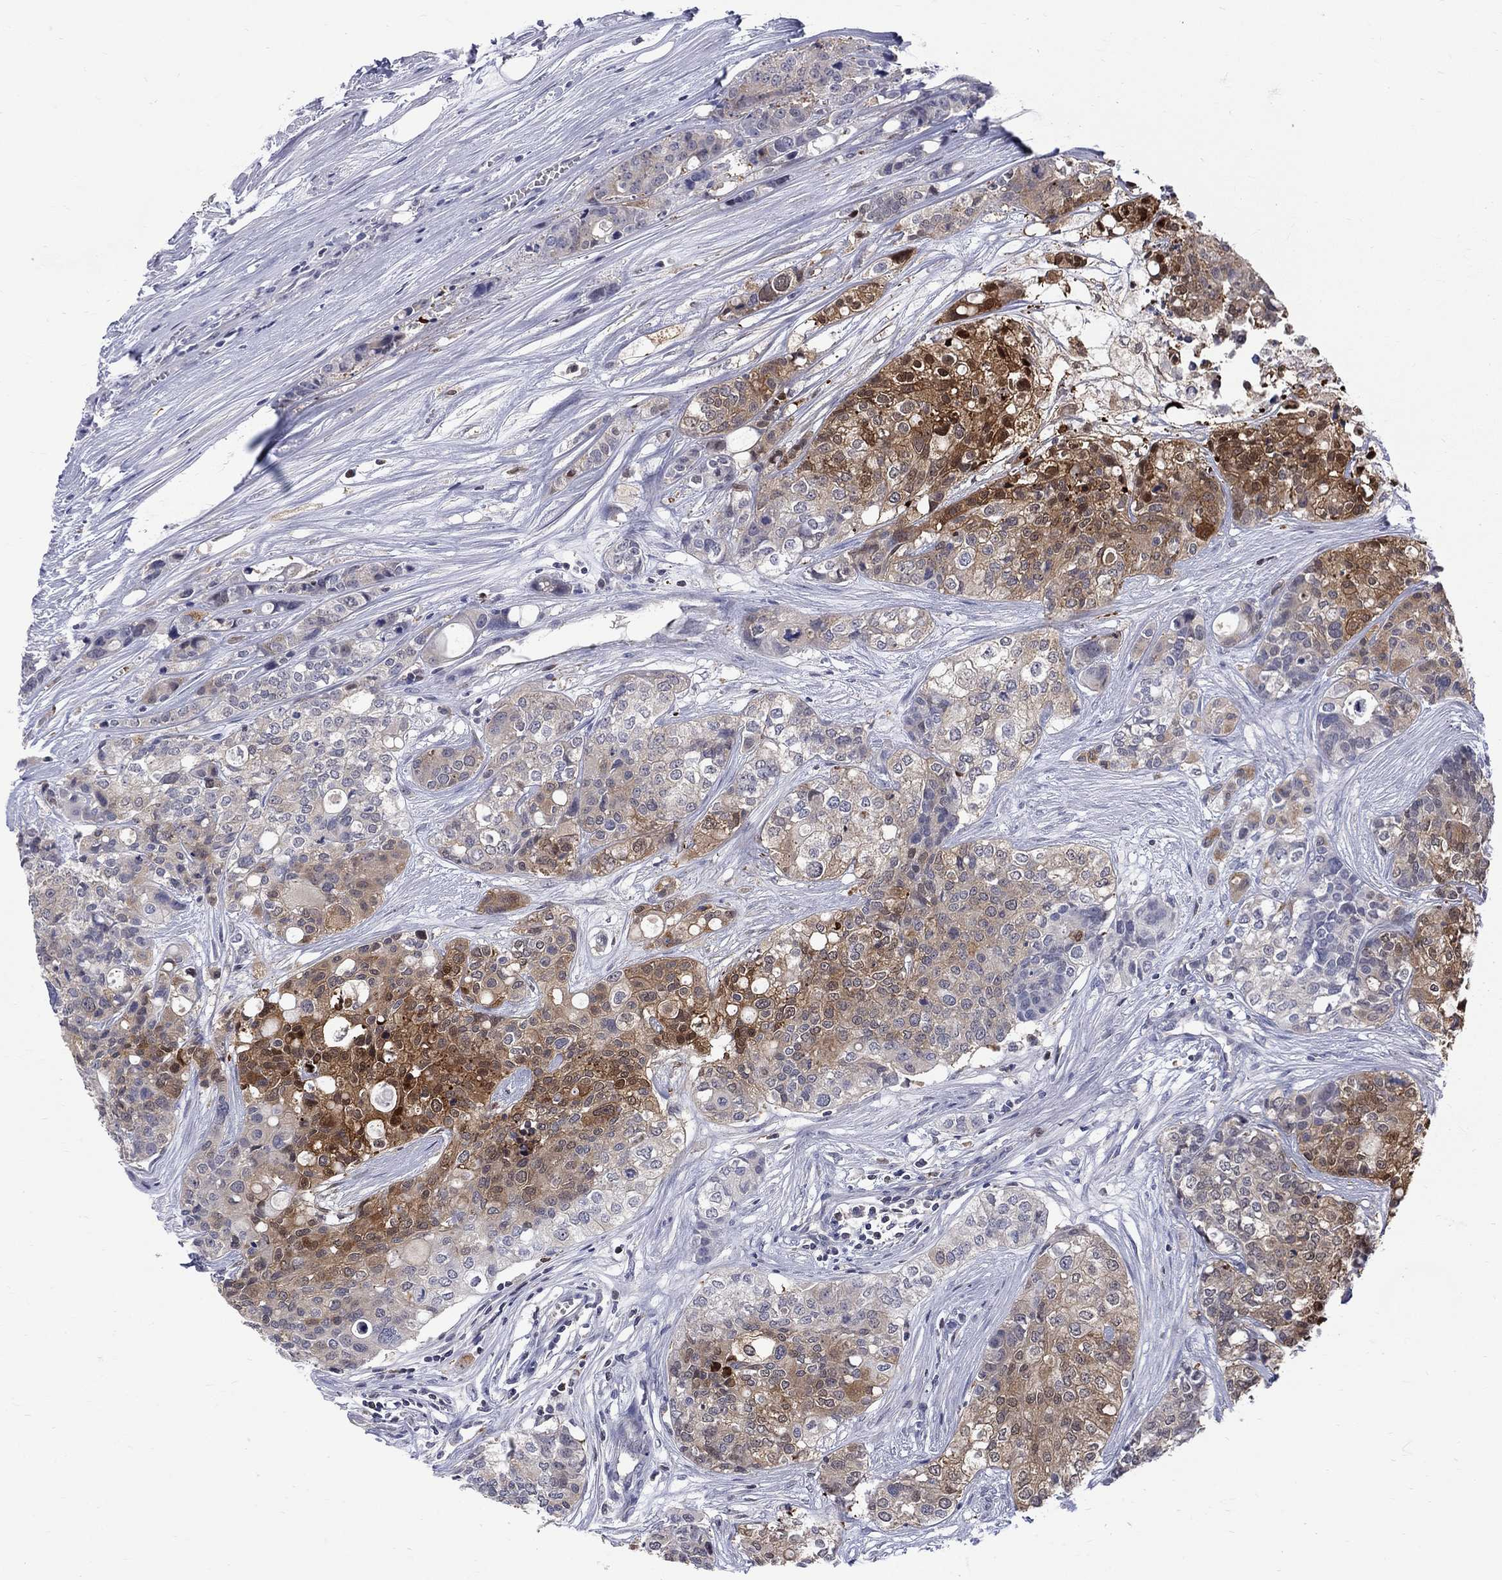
{"staining": {"intensity": "moderate", "quantity": "25%-75%", "location": "cytoplasmic/membranous"}, "tissue": "carcinoid", "cell_type": "Tumor cells", "image_type": "cancer", "snomed": [{"axis": "morphology", "description": "Carcinoid, malignant, NOS"}, {"axis": "topography", "description": "Colon"}], "caption": "A brown stain highlights moderate cytoplasmic/membranous expression of a protein in human carcinoid (malignant) tumor cells. (DAB (3,3'-diaminobenzidine) IHC with brightfield microscopy, high magnification).", "gene": "HKDC1", "patient": {"sex": "male", "age": 81}}